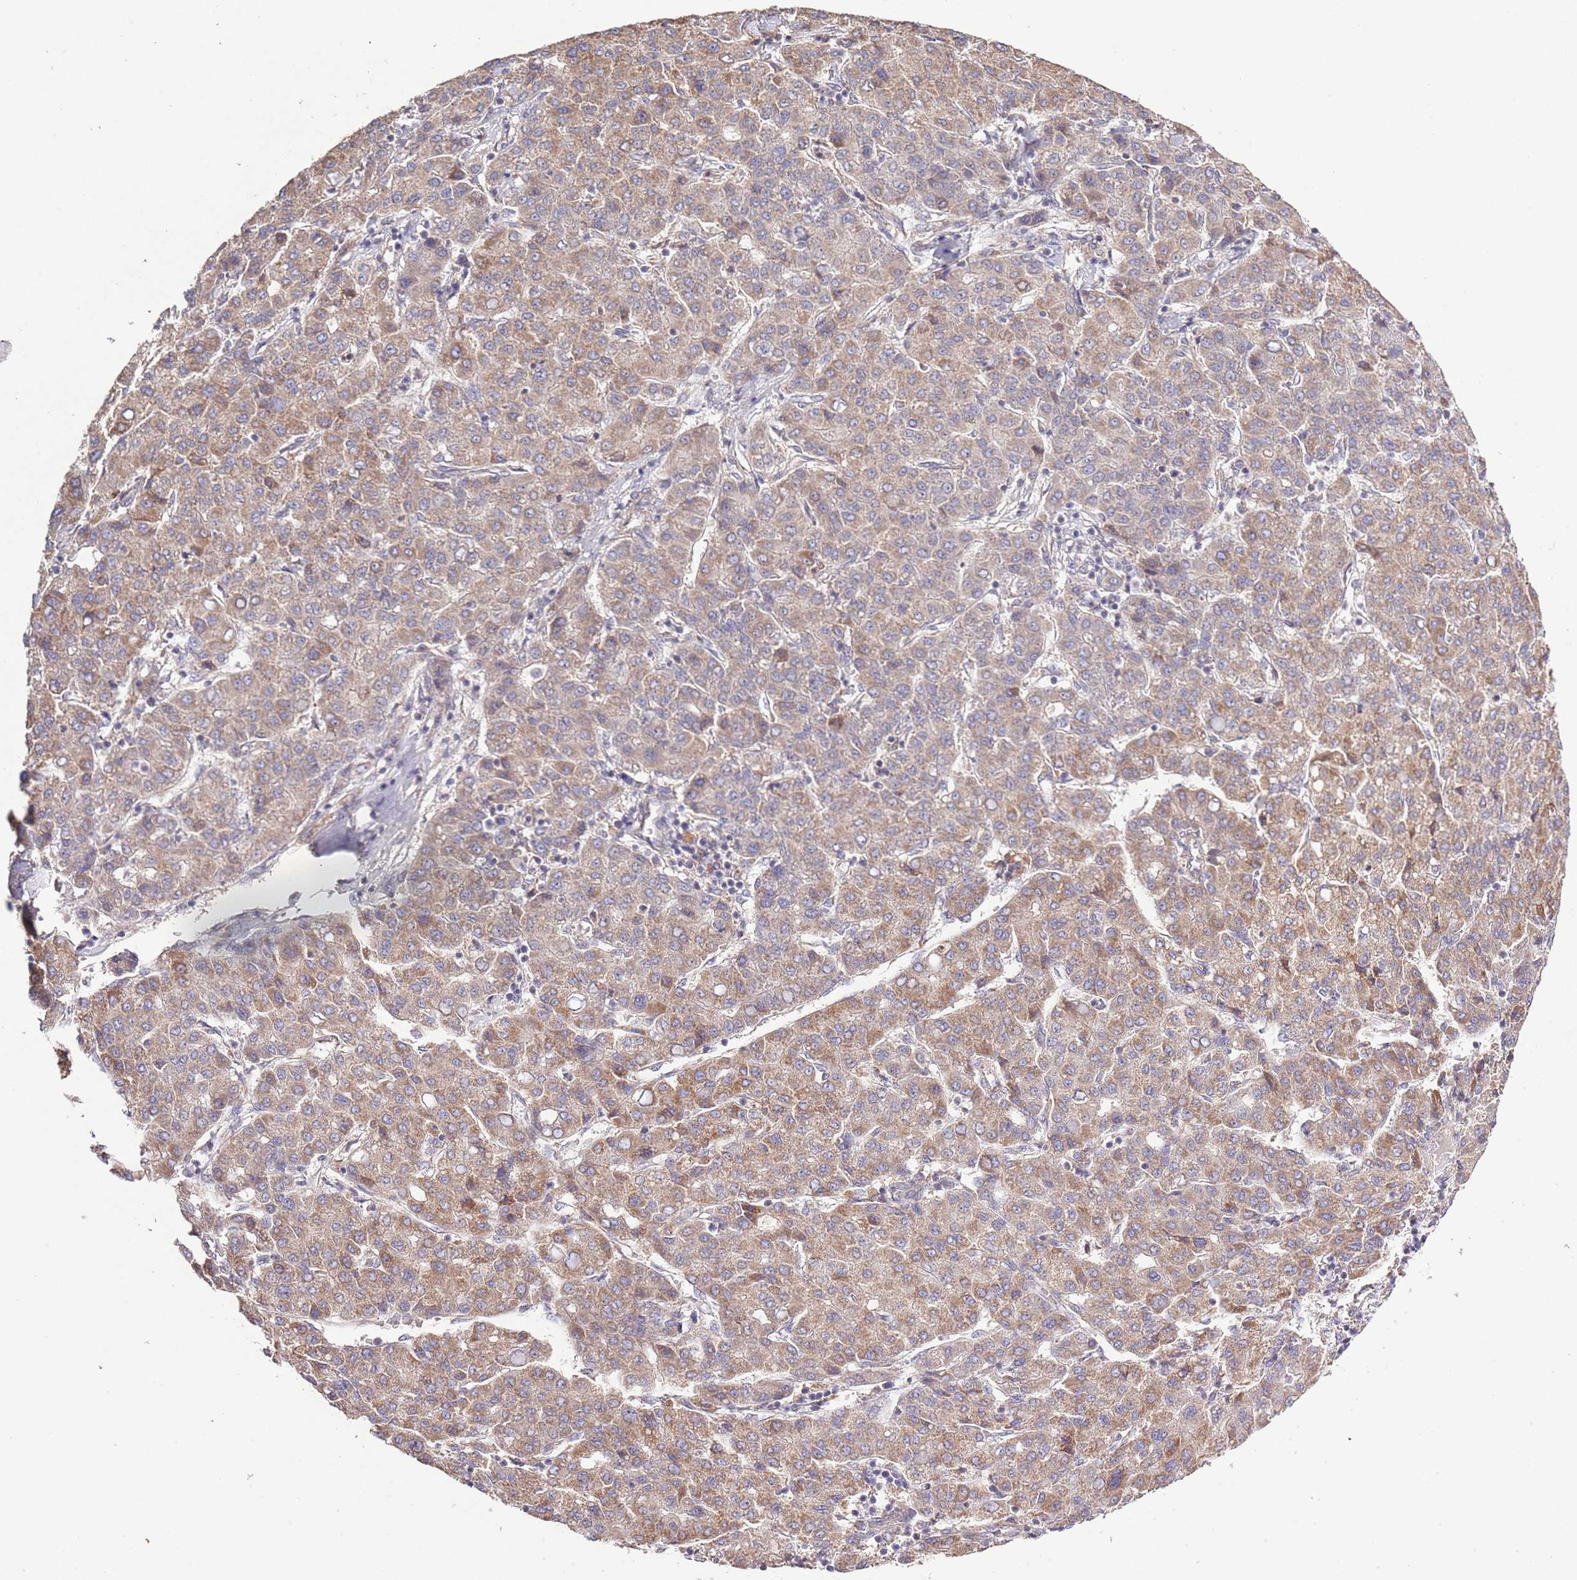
{"staining": {"intensity": "moderate", "quantity": "25%-75%", "location": "cytoplasmic/membranous"}, "tissue": "liver cancer", "cell_type": "Tumor cells", "image_type": "cancer", "snomed": [{"axis": "morphology", "description": "Carcinoma, Hepatocellular, NOS"}, {"axis": "topography", "description": "Liver"}], "caption": "The micrograph exhibits immunohistochemical staining of liver cancer (hepatocellular carcinoma). There is moderate cytoplasmic/membranous expression is appreciated in approximately 25%-75% of tumor cells.", "gene": "IVD", "patient": {"sex": "male", "age": 65}}